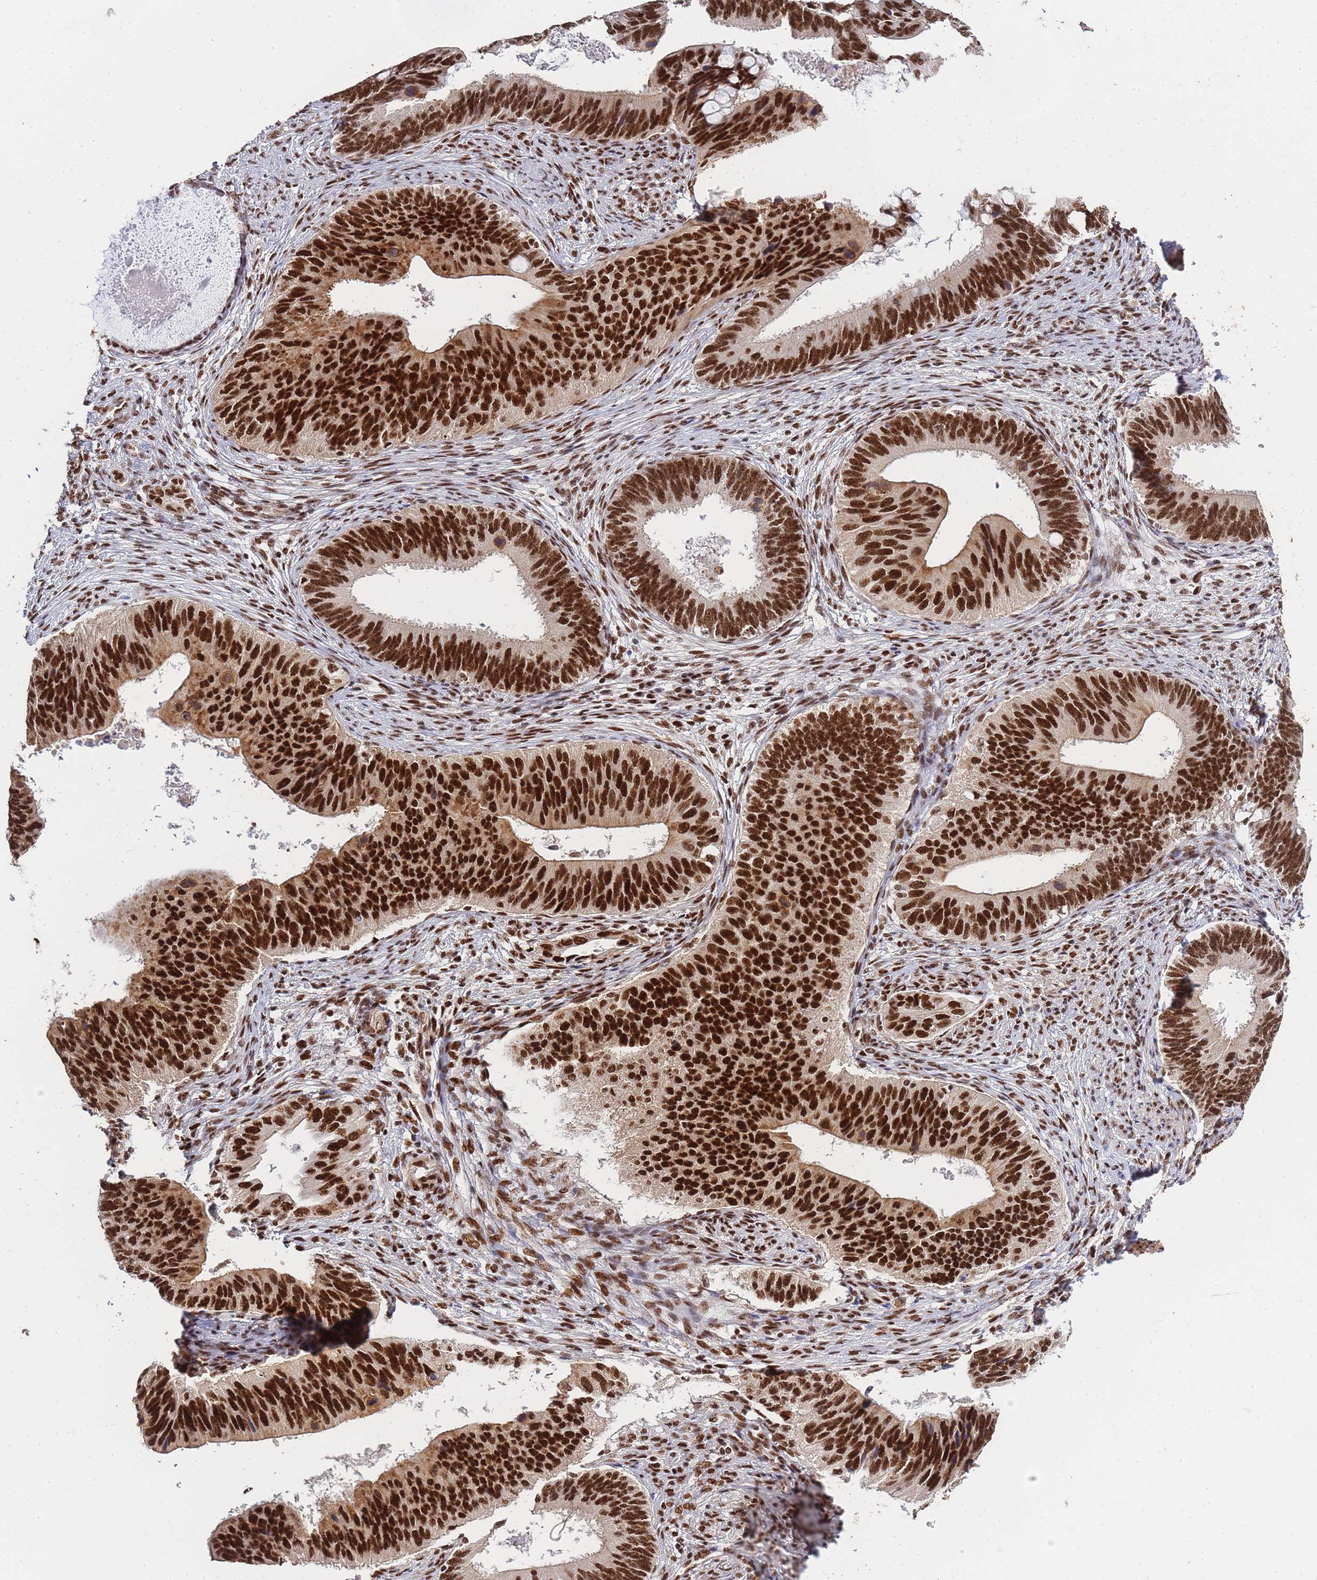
{"staining": {"intensity": "strong", "quantity": ">75%", "location": "nuclear"}, "tissue": "cervical cancer", "cell_type": "Tumor cells", "image_type": "cancer", "snomed": [{"axis": "morphology", "description": "Adenocarcinoma, NOS"}, {"axis": "topography", "description": "Cervix"}], "caption": "This micrograph displays cervical adenocarcinoma stained with immunohistochemistry to label a protein in brown. The nuclear of tumor cells show strong positivity for the protein. Nuclei are counter-stained blue.", "gene": "PRKDC", "patient": {"sex": "female", "age": 42}}